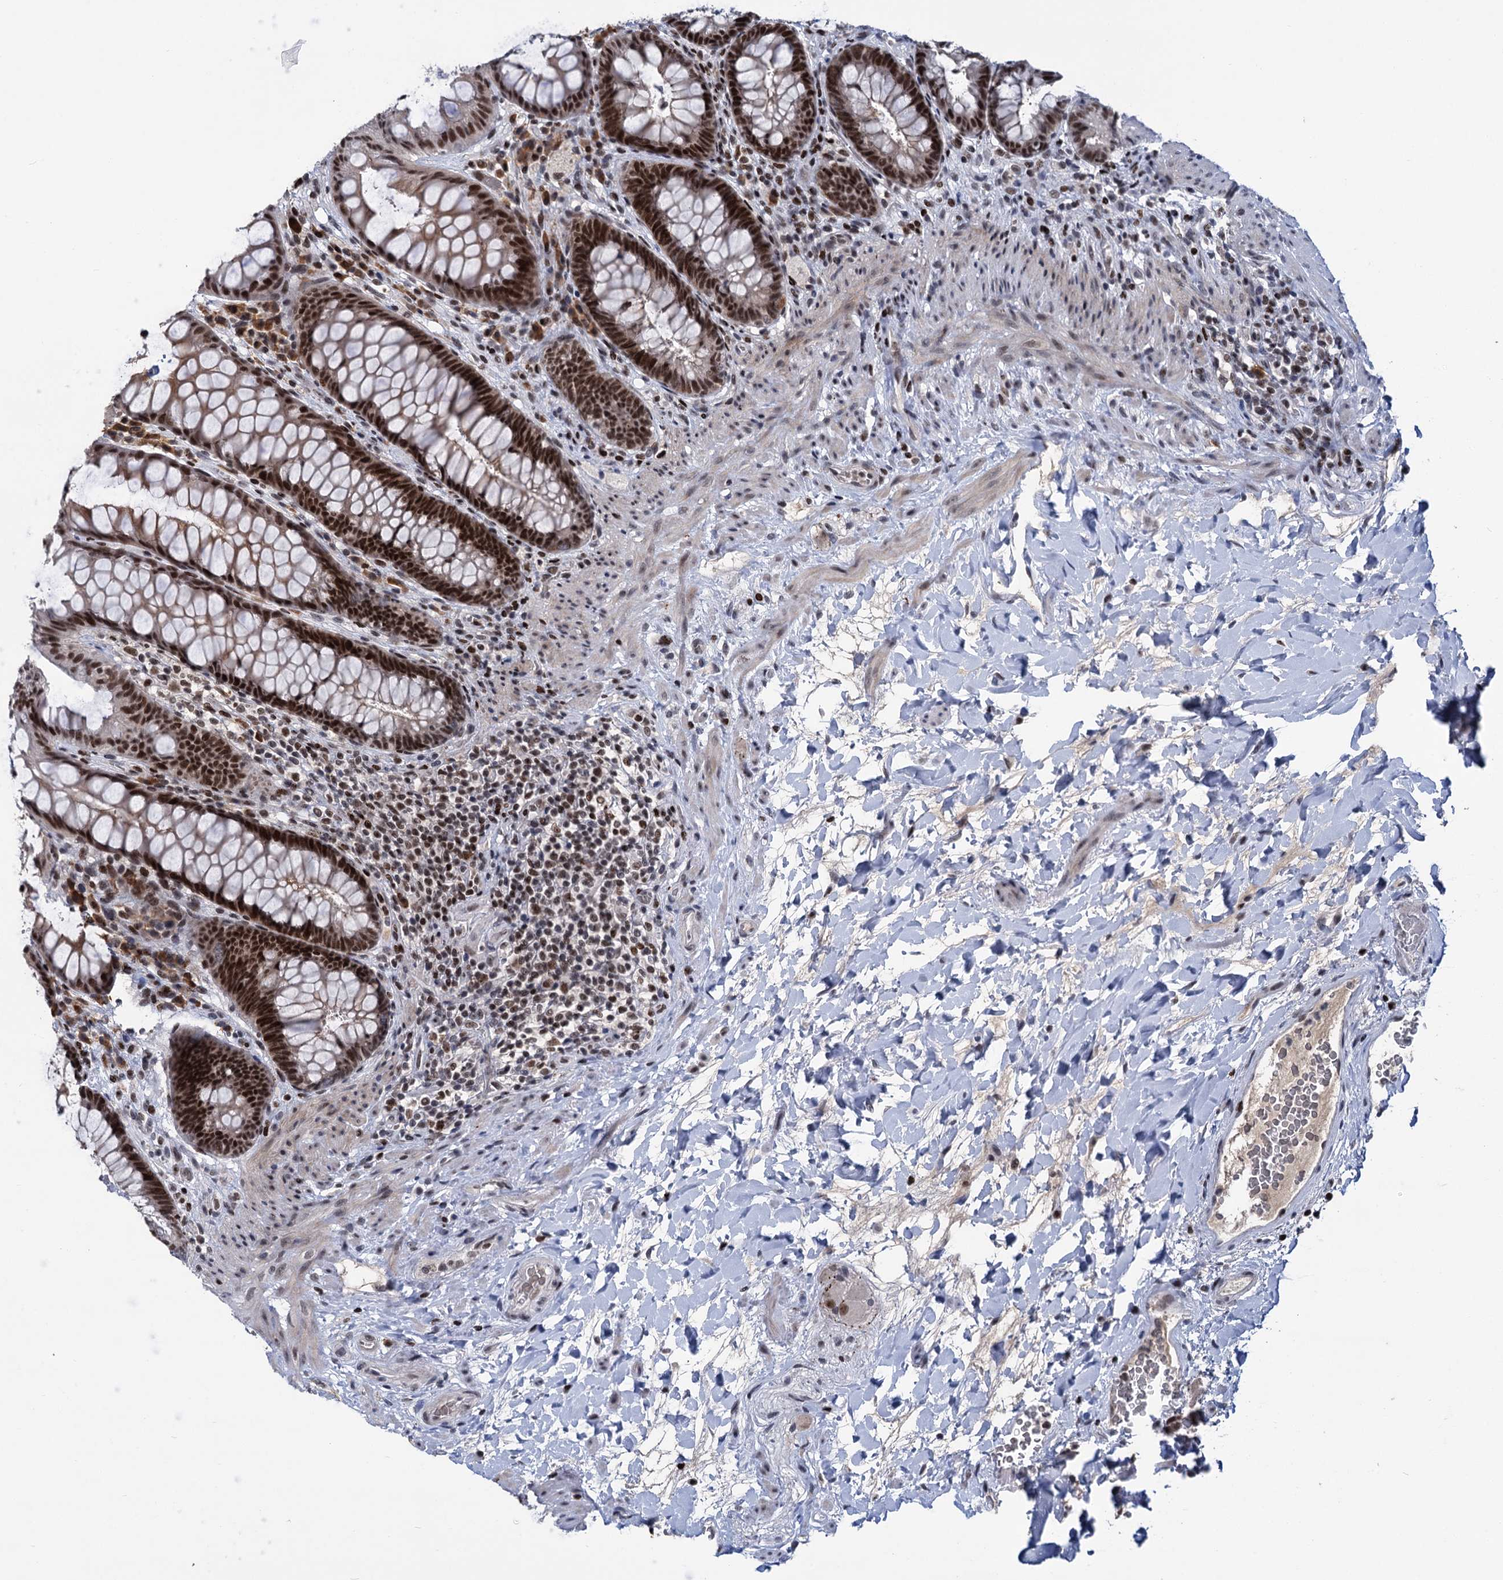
{"staining": {"intensity": "strong", "quantity": ">75%", "location": "nuclear"}, "tissue": "rectum", "cell_type": "Glandular cells", "image_type": "normal", "snomed": [{"axis": "morphology", "description": "Normal tissue, NOS"}, {"axis": "topography", "description": "Rectum"}], "caption": "Approximately >75% of glandular cells in benign rectum display strong nuclear protein staining as visualized by brown immunohistochemical staining.", "gene": "ZCCHC10", "patient": {"sex": "female", "age": 46}}